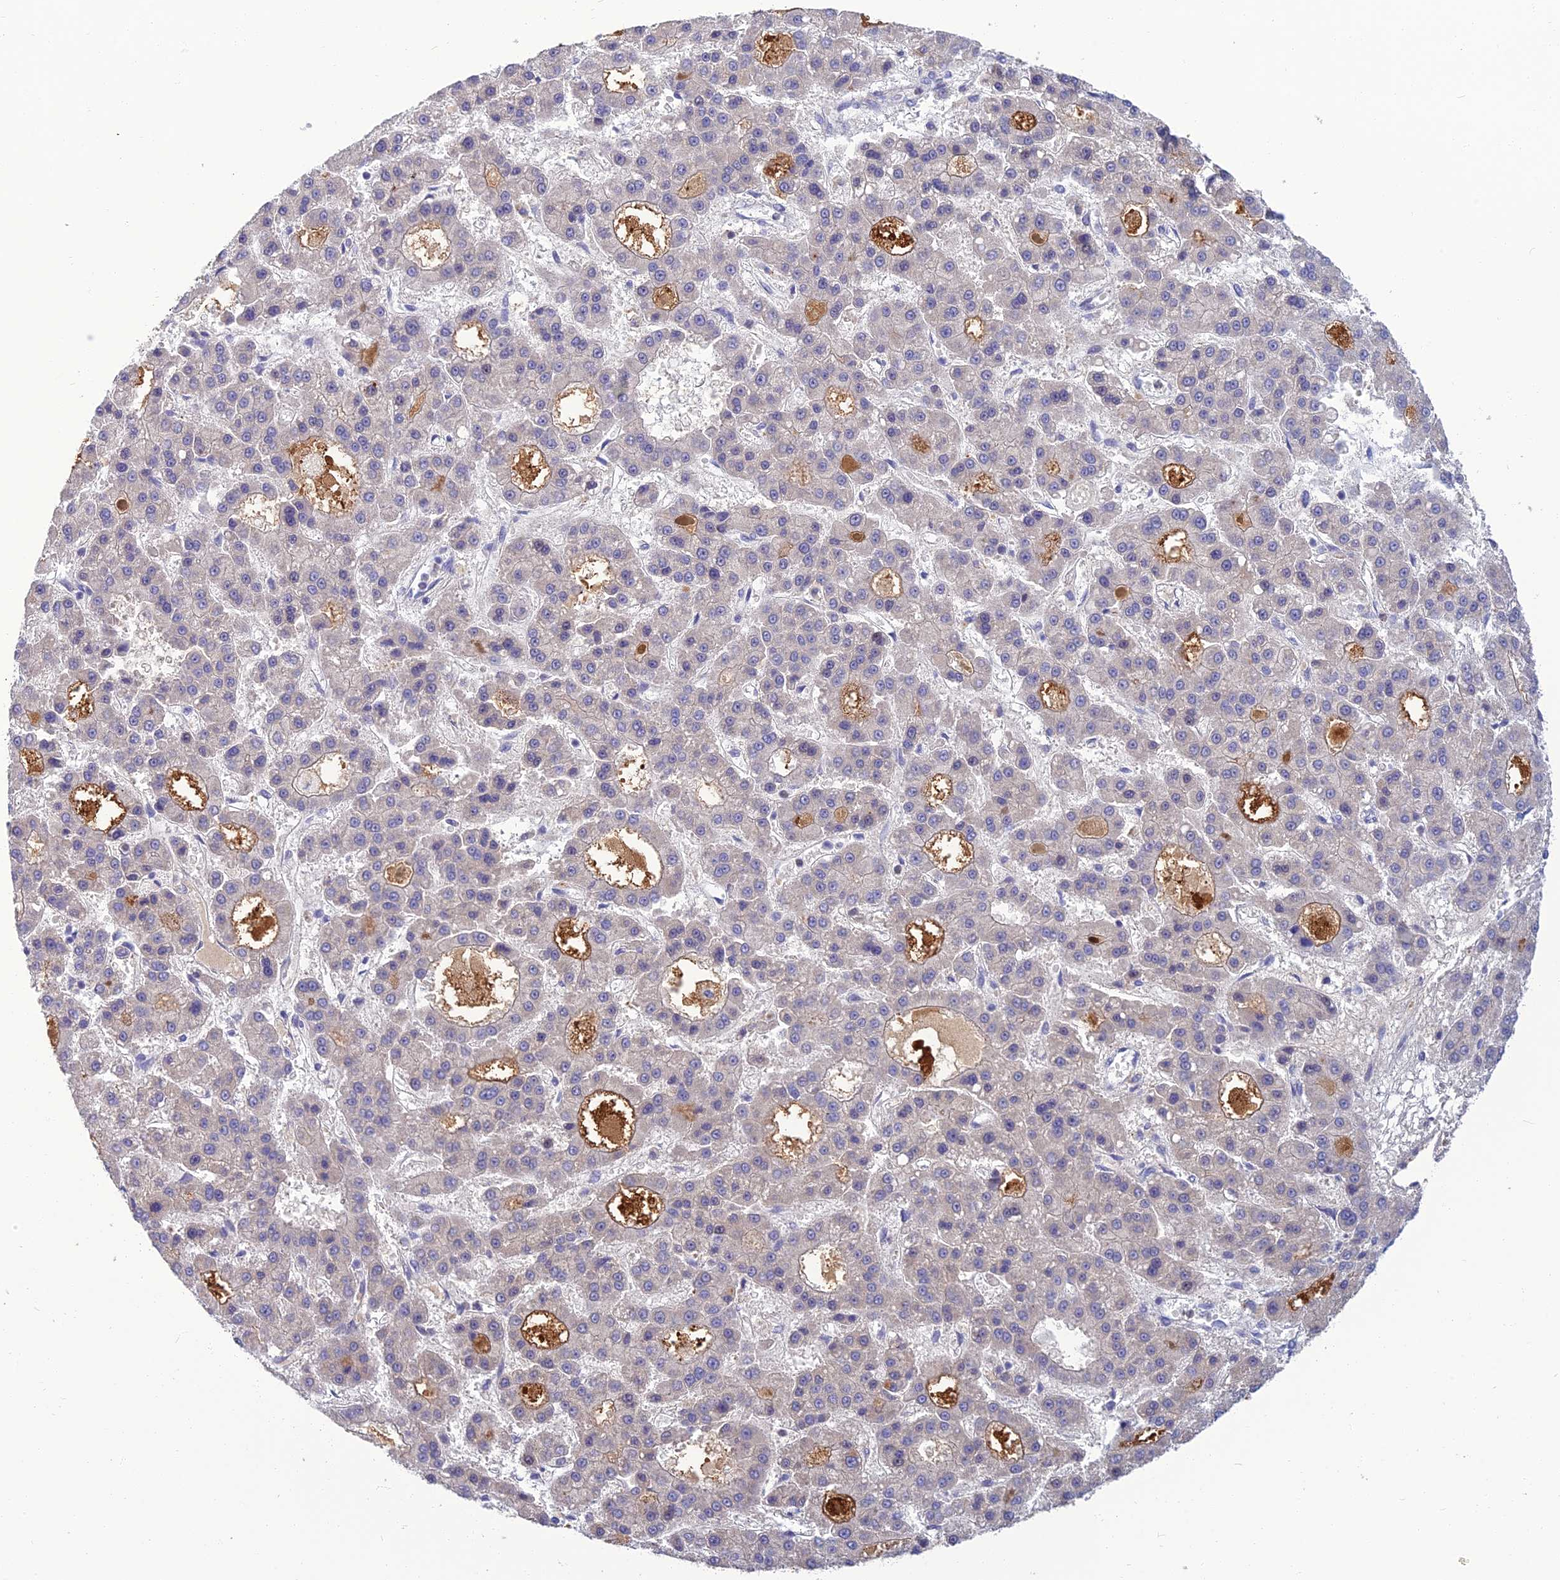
{"staining": {"intensity": "negative", "quantity": "none", "location": "none"}, "tissue": "liver cancer", "cell_type": "Tumor cells", "image_type": "cancer", "snomed": [{"axis": "morphology", "description": "Carcinoma, Hepatocellular, NOS"}, {"axis": "topography", "description": "Liver"}], "caption": "Tumor cells are negative for protein expression in human hepatocellular carcinoma (liver).", "gene": "SPTLC3", "patient": {"sex": "male", "age": 70}}